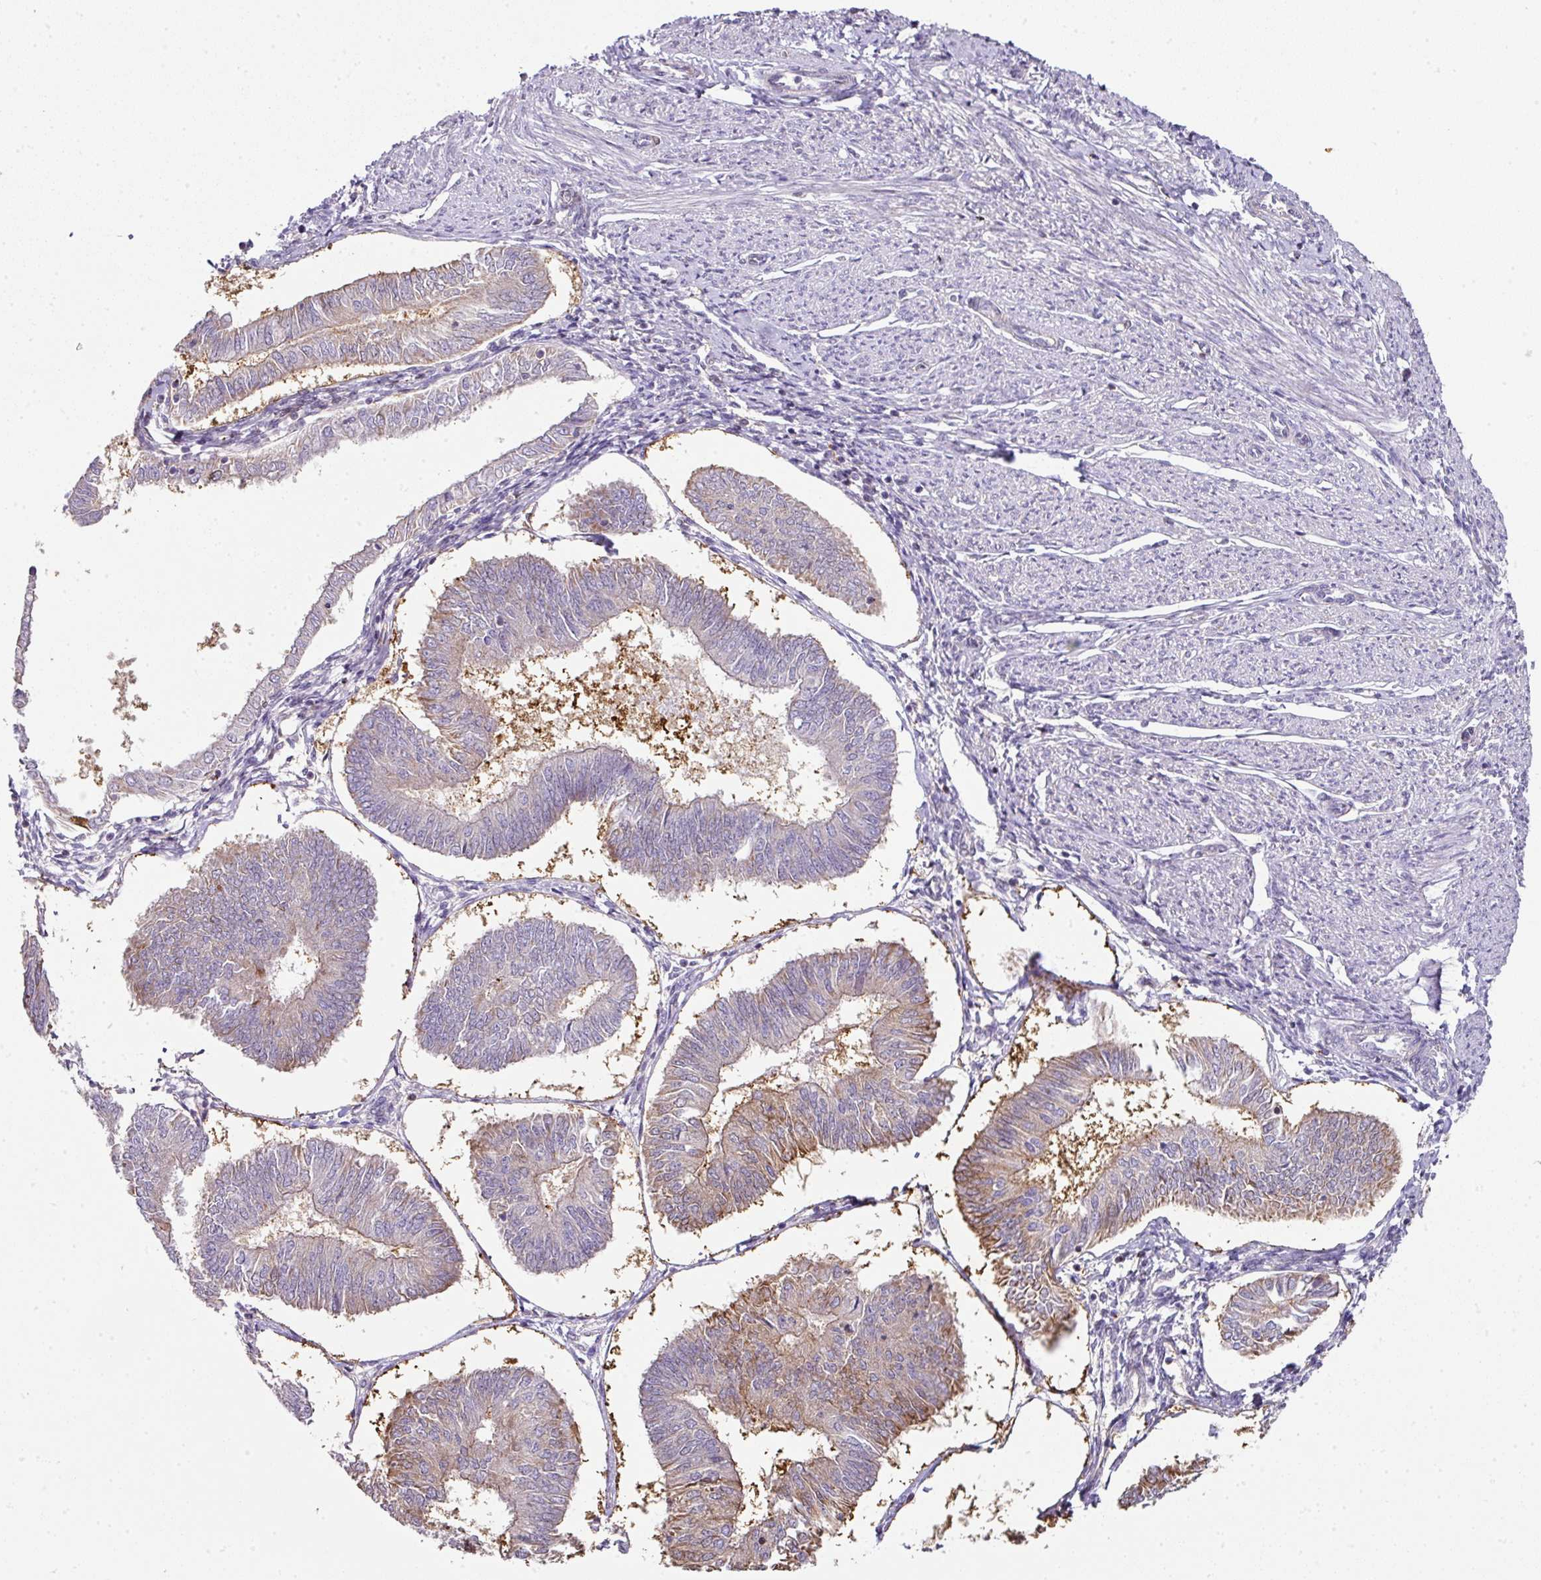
{"staining": {"intensity": "weak", "quantity": "25%-75%", "location": "cytoplasmic/membranous"}, "tissue": "endometrial cancer", "cell_type": "Tumor cells", "image_type": "cancer", "snomed": [{"axis": "morphology", "description": "Adenocarcinoma, NOS"}, {"axis": "topography", "description": "Endometrium"}], "caption": "Weak cytoplasmic/membranous protein expression is seen in about 25%-75% of tumor cells in endometrial cancer.", "gene": "ANKRD18A", "patient": {"sex": "female", "age": 58}}